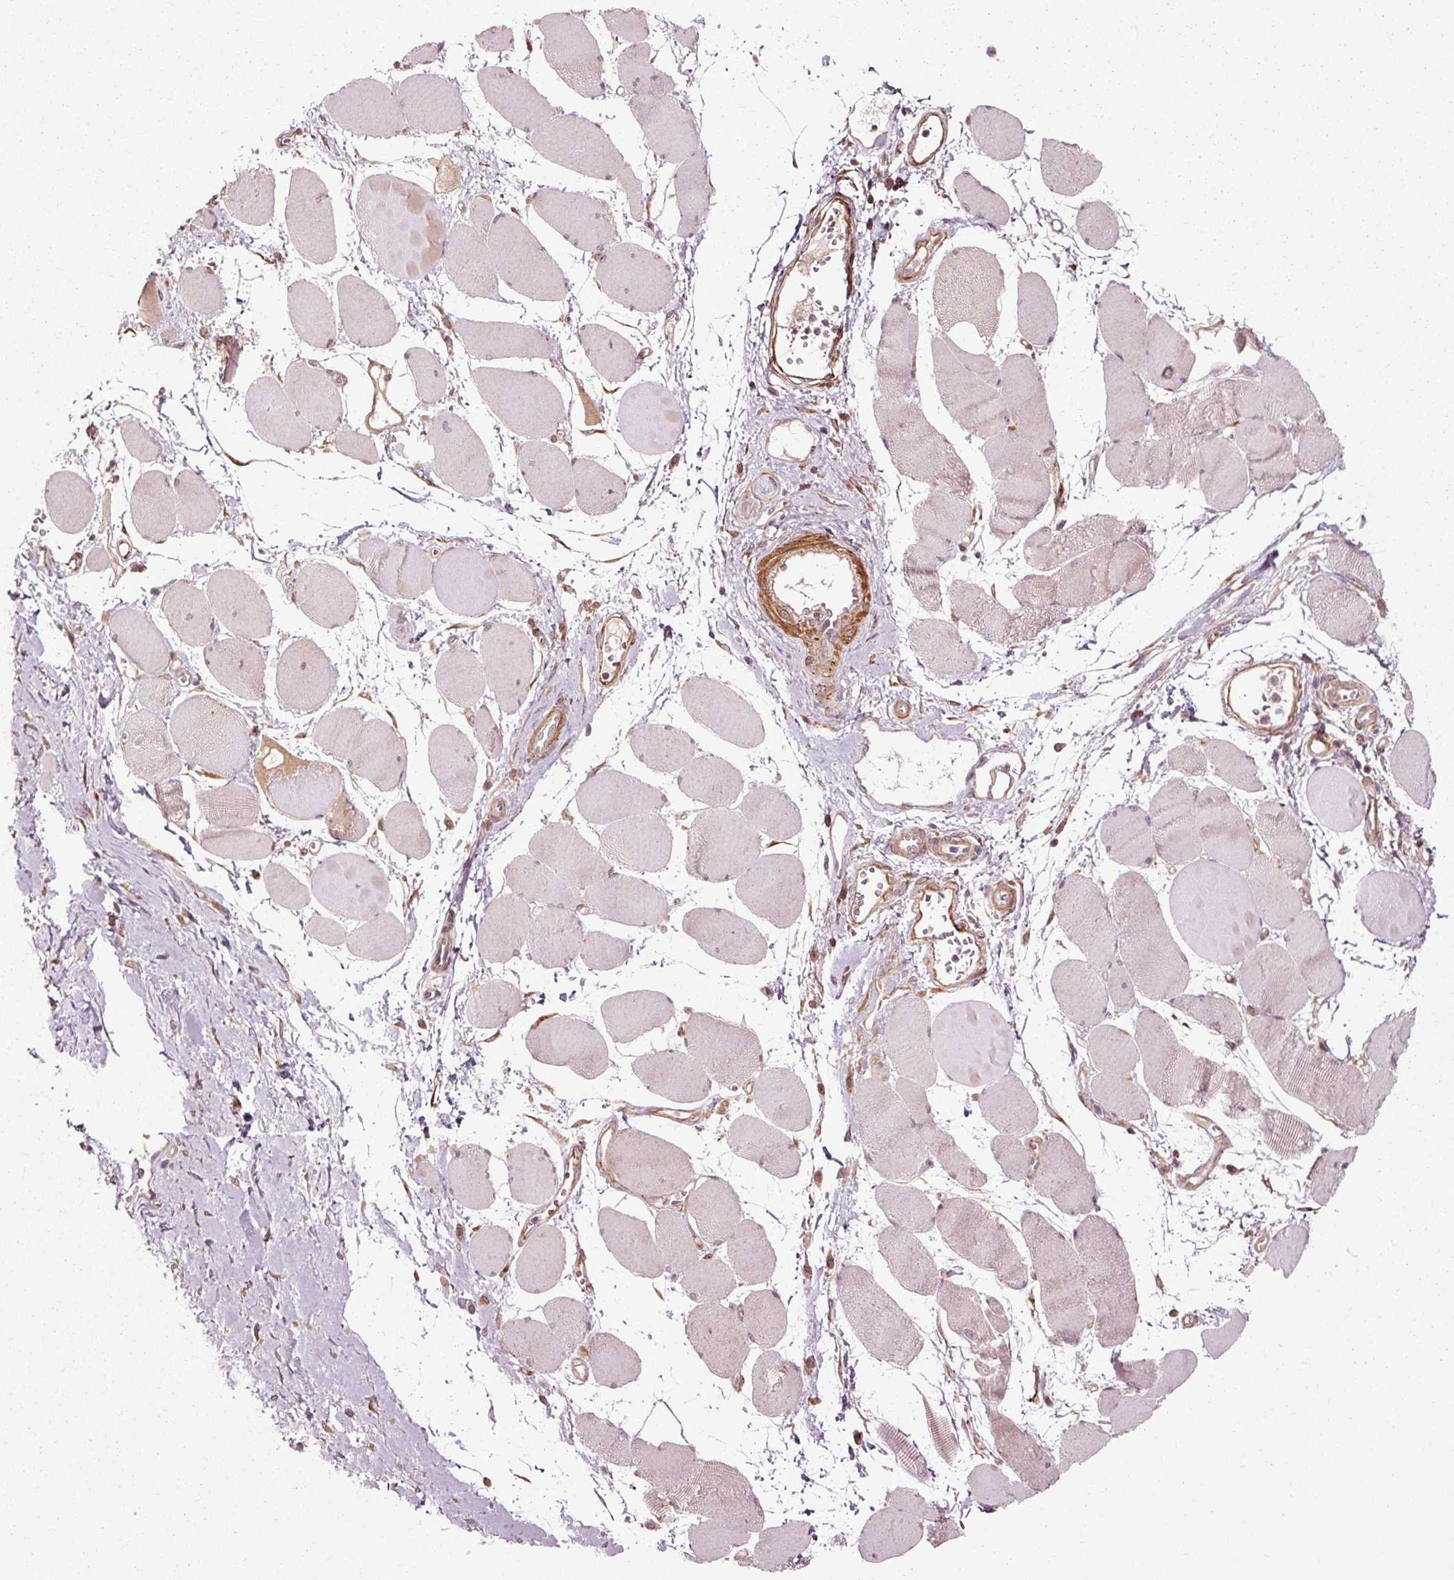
{"staining": {"intensity": "weak", "quantity": "<25%", "location": "cytoplasmic/membranous"}, "tissue": "skeletal muscle", "cell_type": "Myocytes", "image_type": "normal", "snomed": [{"axis": "morphology", "description": "Normal tissue, NOS"}, {"axis": "topography", "description": "Skeletal muscle"}], "caption": "DAB (3,3'-diaminobenzidine) immunohistochemical staining of unremarkable human skeletal muscle exhibits no significant staining in myocytes.", "gene": "HAUS5", "patient": {"sex": "female", "age": 75}}